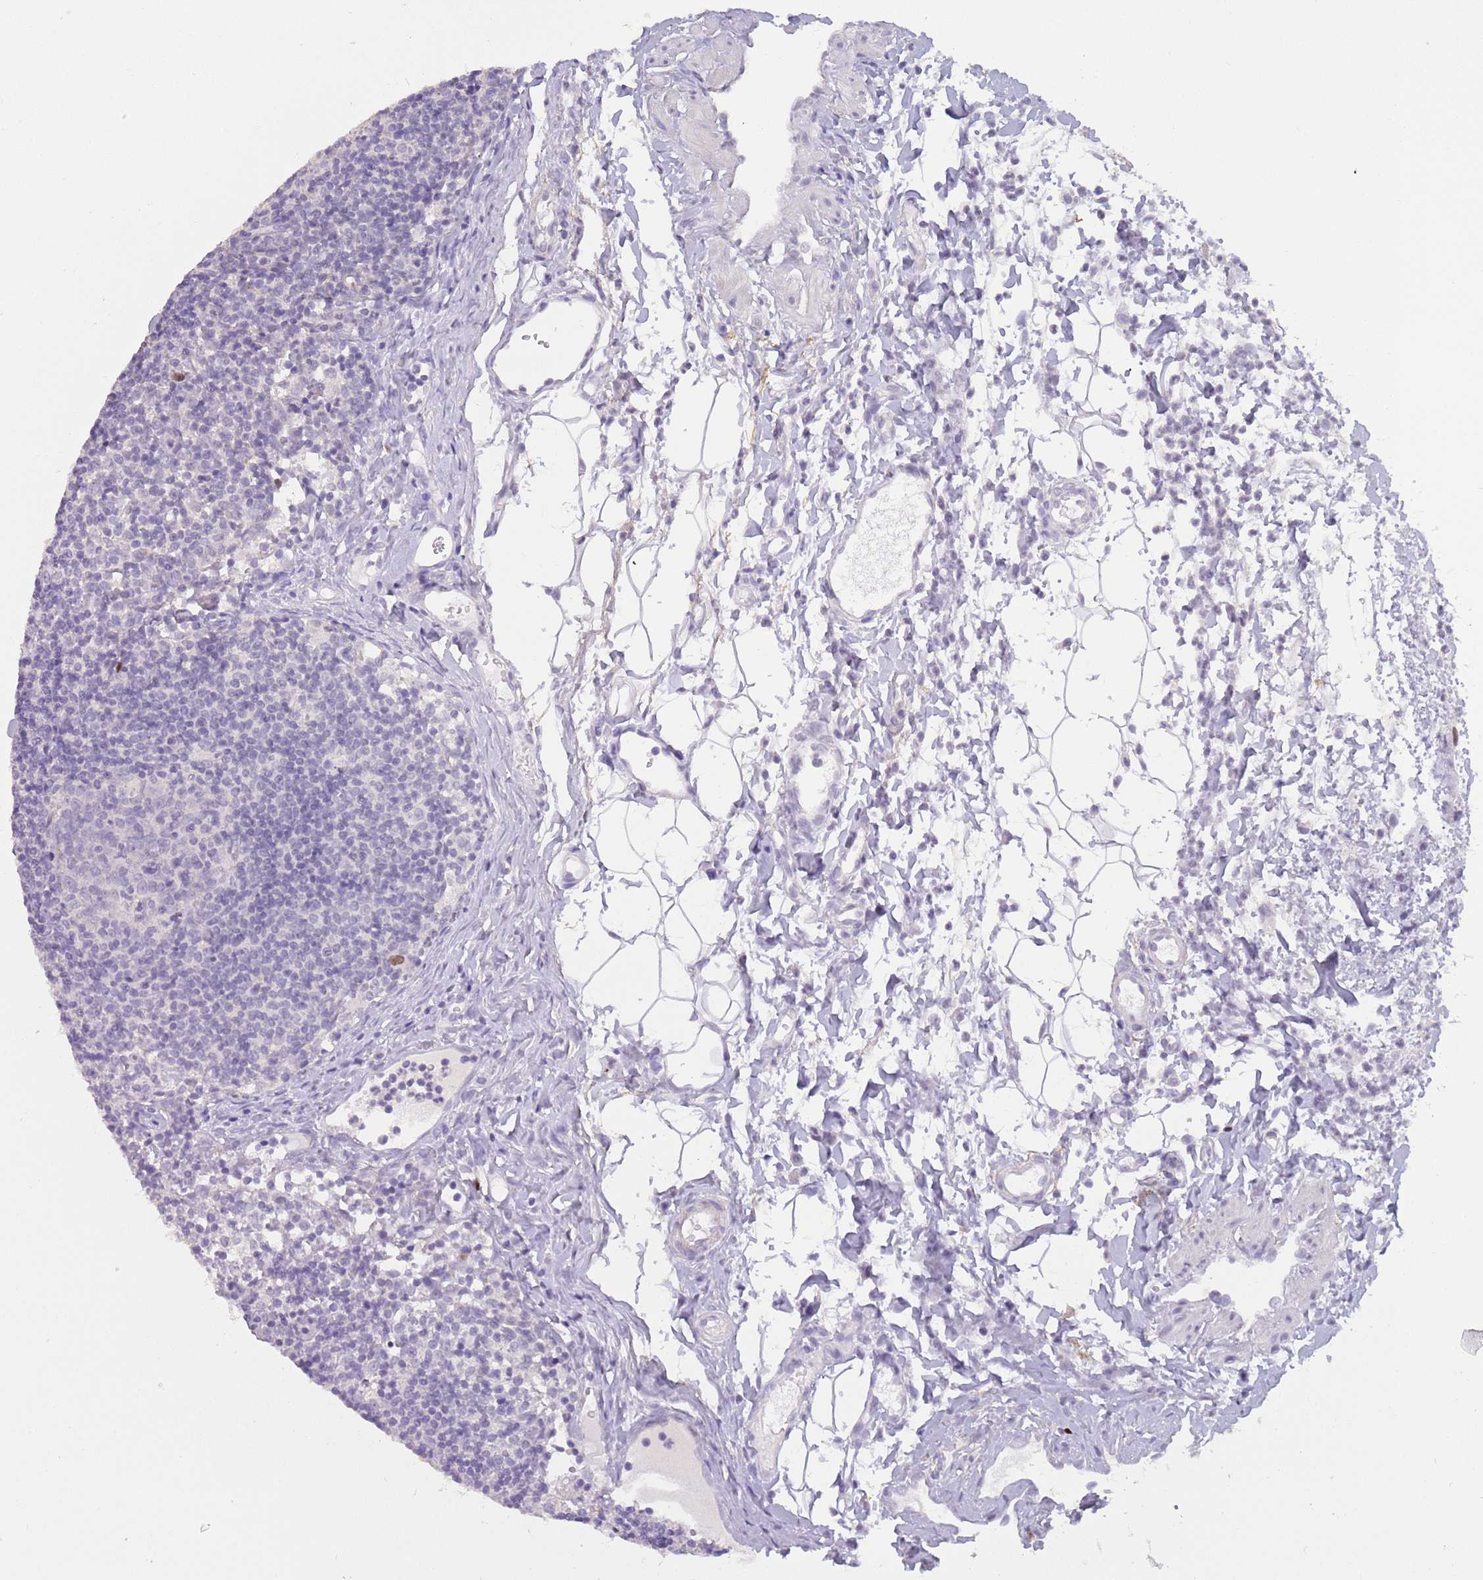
{"staining": {"intensity": "negative", "quantity": "none", "location": "none"}, "tissue": "lymph node", "cell_type": "Germinal center cells", "image_type": "normal", "snomed": [{"axis": "morphology", "description": "Normal tissue, NOS"}, {"axis": "topography", "description": "Lymph node"}], "caption": "Immunohistochemical staining of normal human lymph node shows no significant positivity in germinal center cells.", "gene": "PIMREG", "patient": {"sex": "female", "age": 37}}